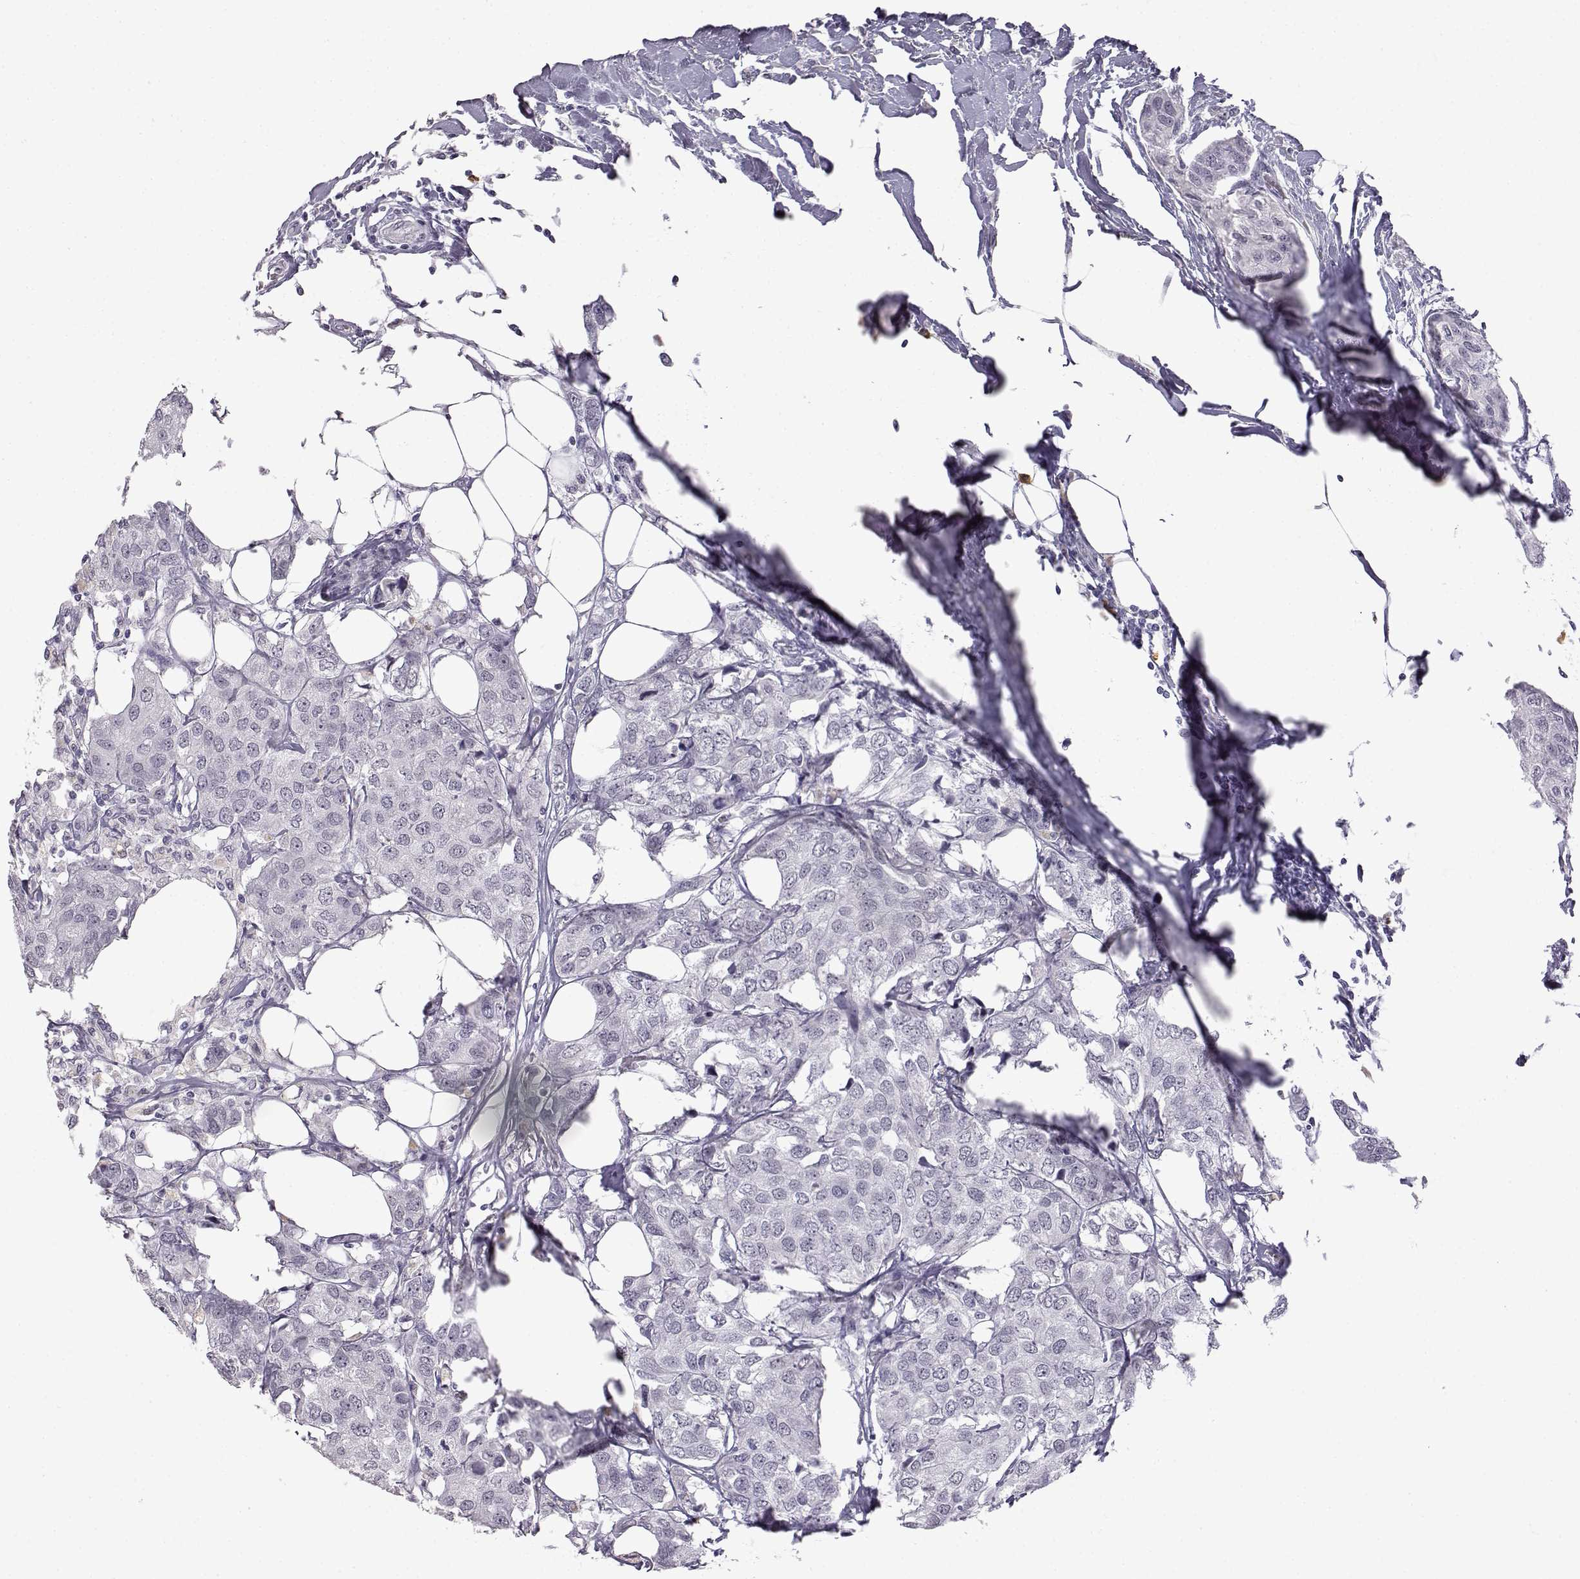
{"staining": {"intensity": "negative", "quantity": "none", "location": "none"}, "tissue": "breast cancer", "cell_type": "Tumor cells", "image_type": "cancer", "snomed": [{"axis": "morphology", "description": "Duct carcinoma"}, {"axis": "topography", "description": "Breast"}], "caption": "Protein analysis of breast intraductal carcinoma reveals no significant expression in tumor cells. The staining was performed using DAB to visualize the protein expression in brown, while the nuclei were stained in blue with hematoxylin (Magnification: 20x).", "gene": "VGF", "patient": {"sex": "female", "age": 80}}